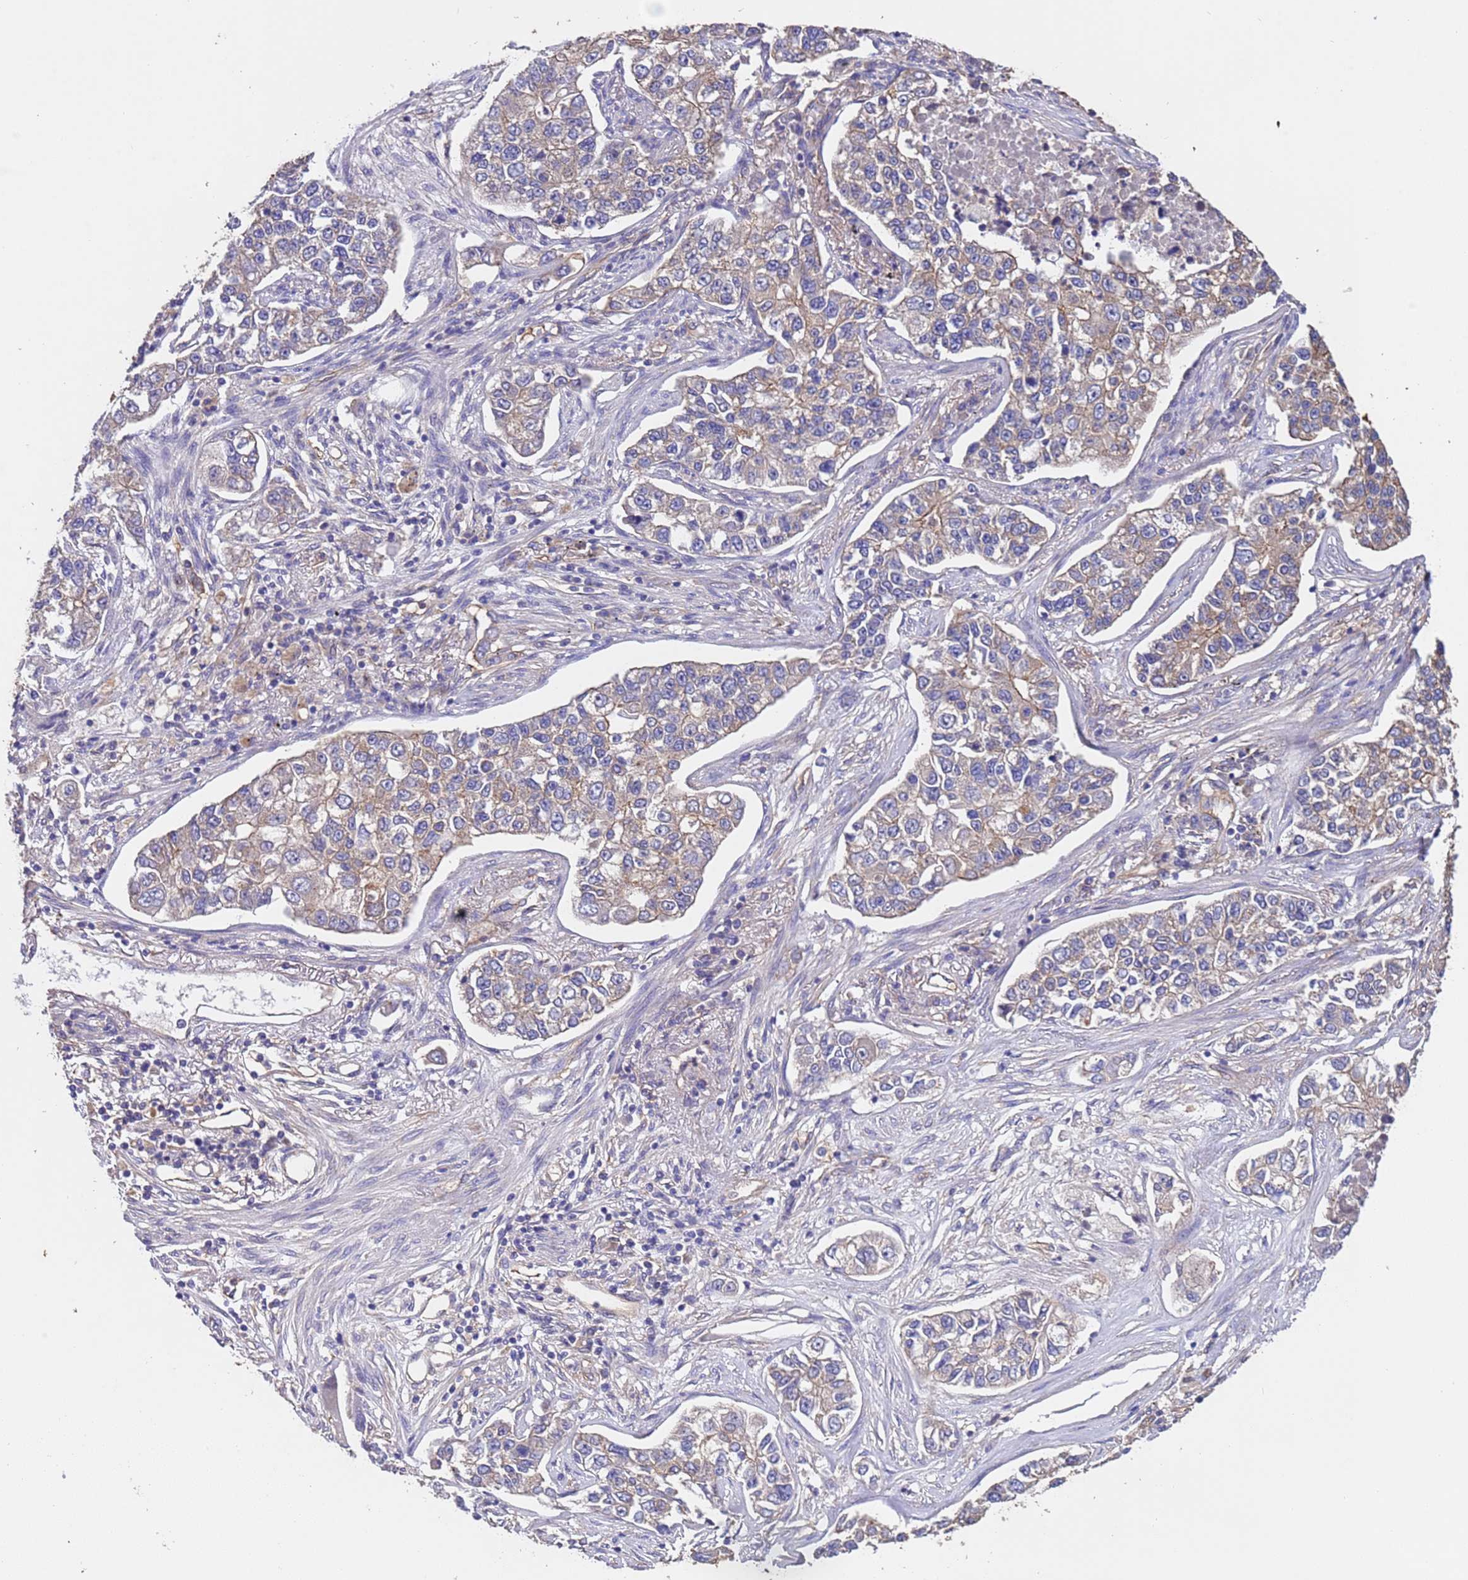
{"staining": {"intensity": "weak", "quantity": "<25%", "location": "cytoplasmic/membranous"}, "tissue": "lung cancer", "cell_type": "Tumor cells", "image_type": "cancer", "snomed": [{"axis": "morphology", "description": "Adenocarcinoma, NOS"}, {"axis": "topography", "description": "Lung"}], "caption": "Immunohistochemistry histopathology image of neoplastic tissue: adenocarcinoma (lung) stained with DAB shows no significant protein staining in tumor cells.", "gene": "MTX3", "patient": {"sex": "male", "age": 49}}